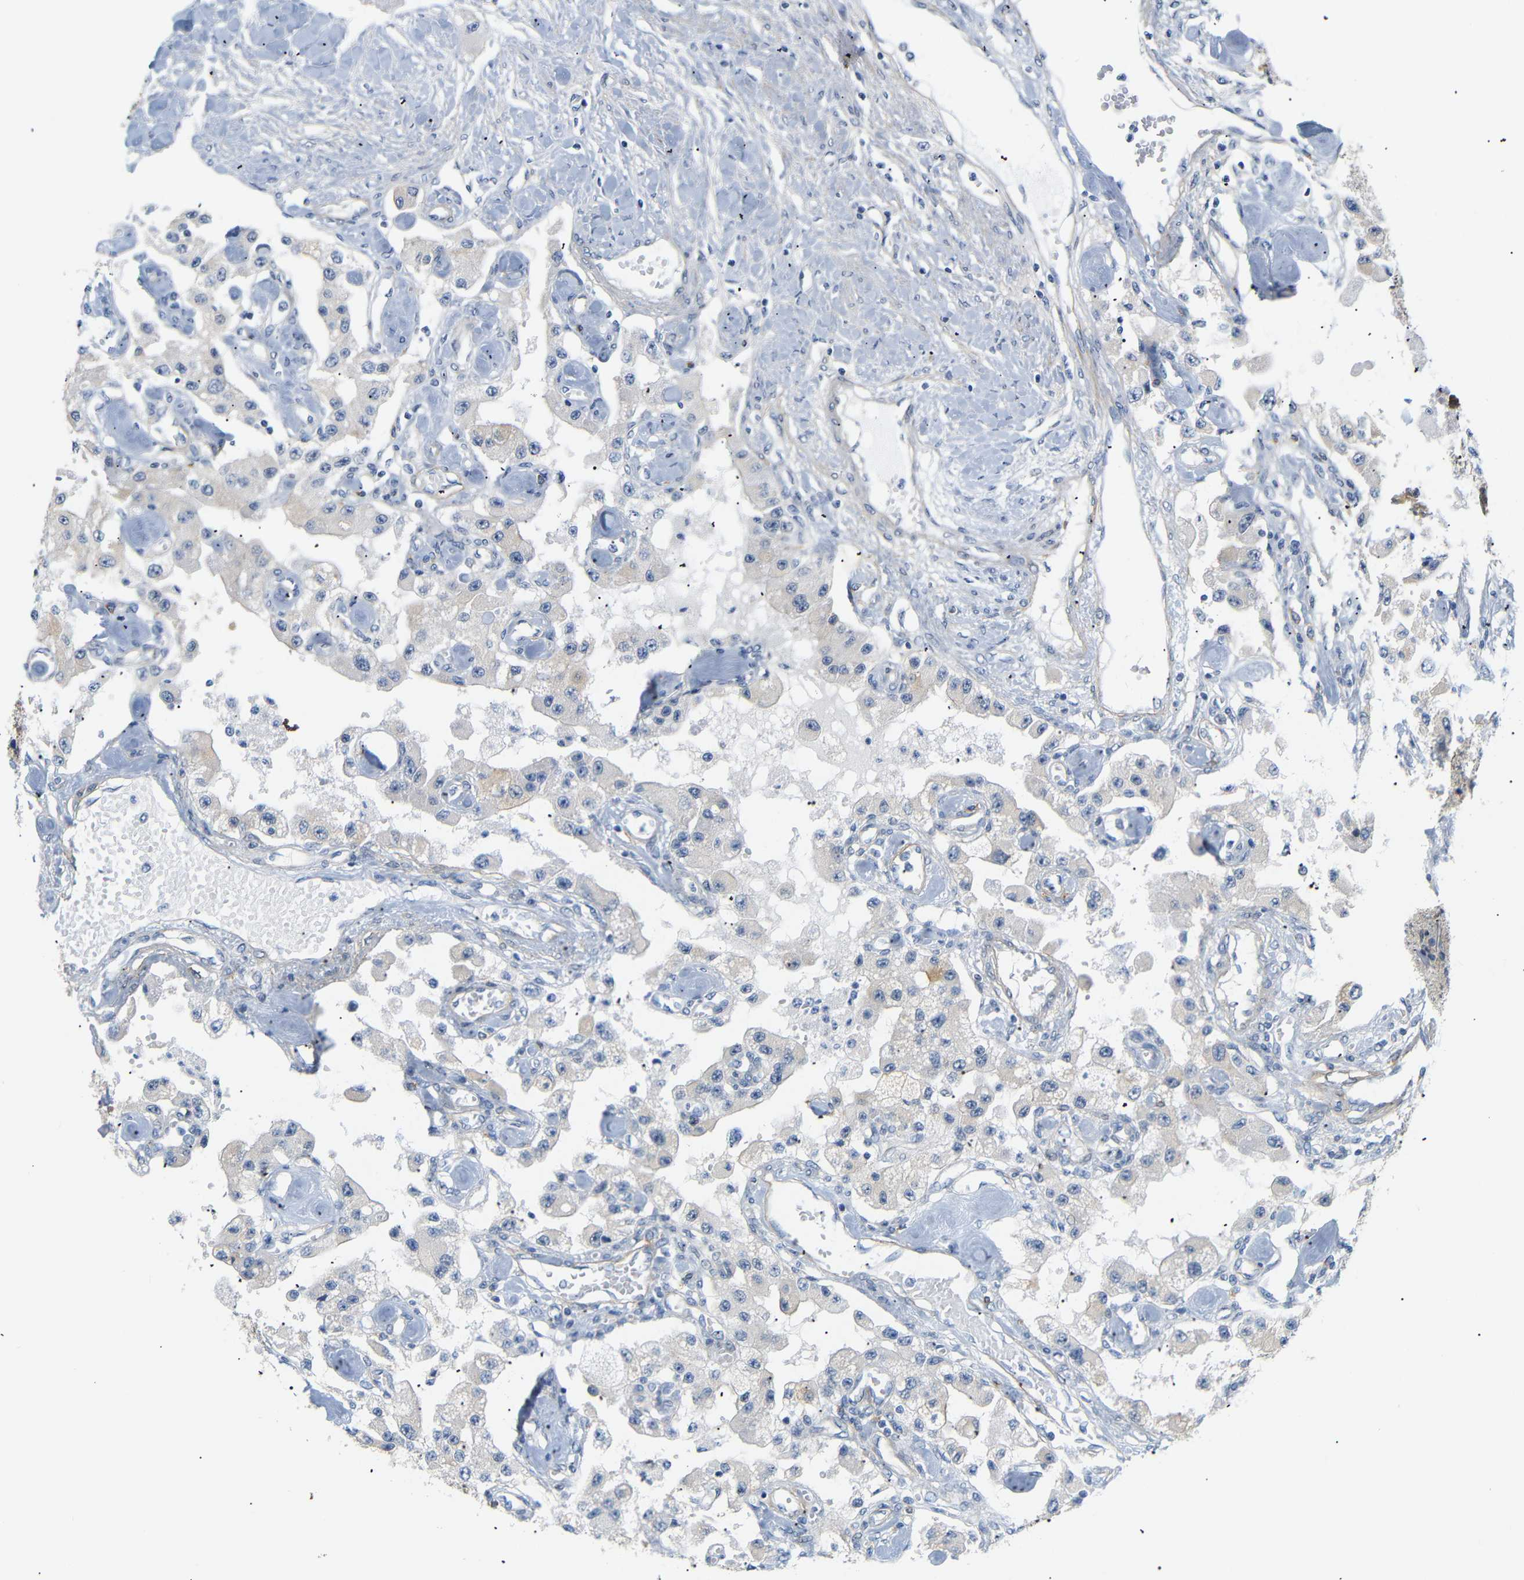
{"staining": {"intensity": "negative", "quantity": "none", "location": "none"}, "tissue": "carcinoid", "cell_type": "Tumor cells", "image_type": "cancer", "snomed": [{"axis": "morphology", "description": "Carcinoid, malignant, NOS"}, {"axis": "topography", "description": "Pancreas"}], "caption": "Immunohistochemistry (IHC) micrograph of carcinoid stained for a protein (brown), which exhibits no expression in tumor cells. (Stains: DAB (3,3'-diaminobenzidine) immunohistochemistry (IHC) with hematoxylin counter stain, Microscopy: brightfield microscopy at high magnification).", "gene": "STMN3", "patient": {"sex": "male", "age": 41}}